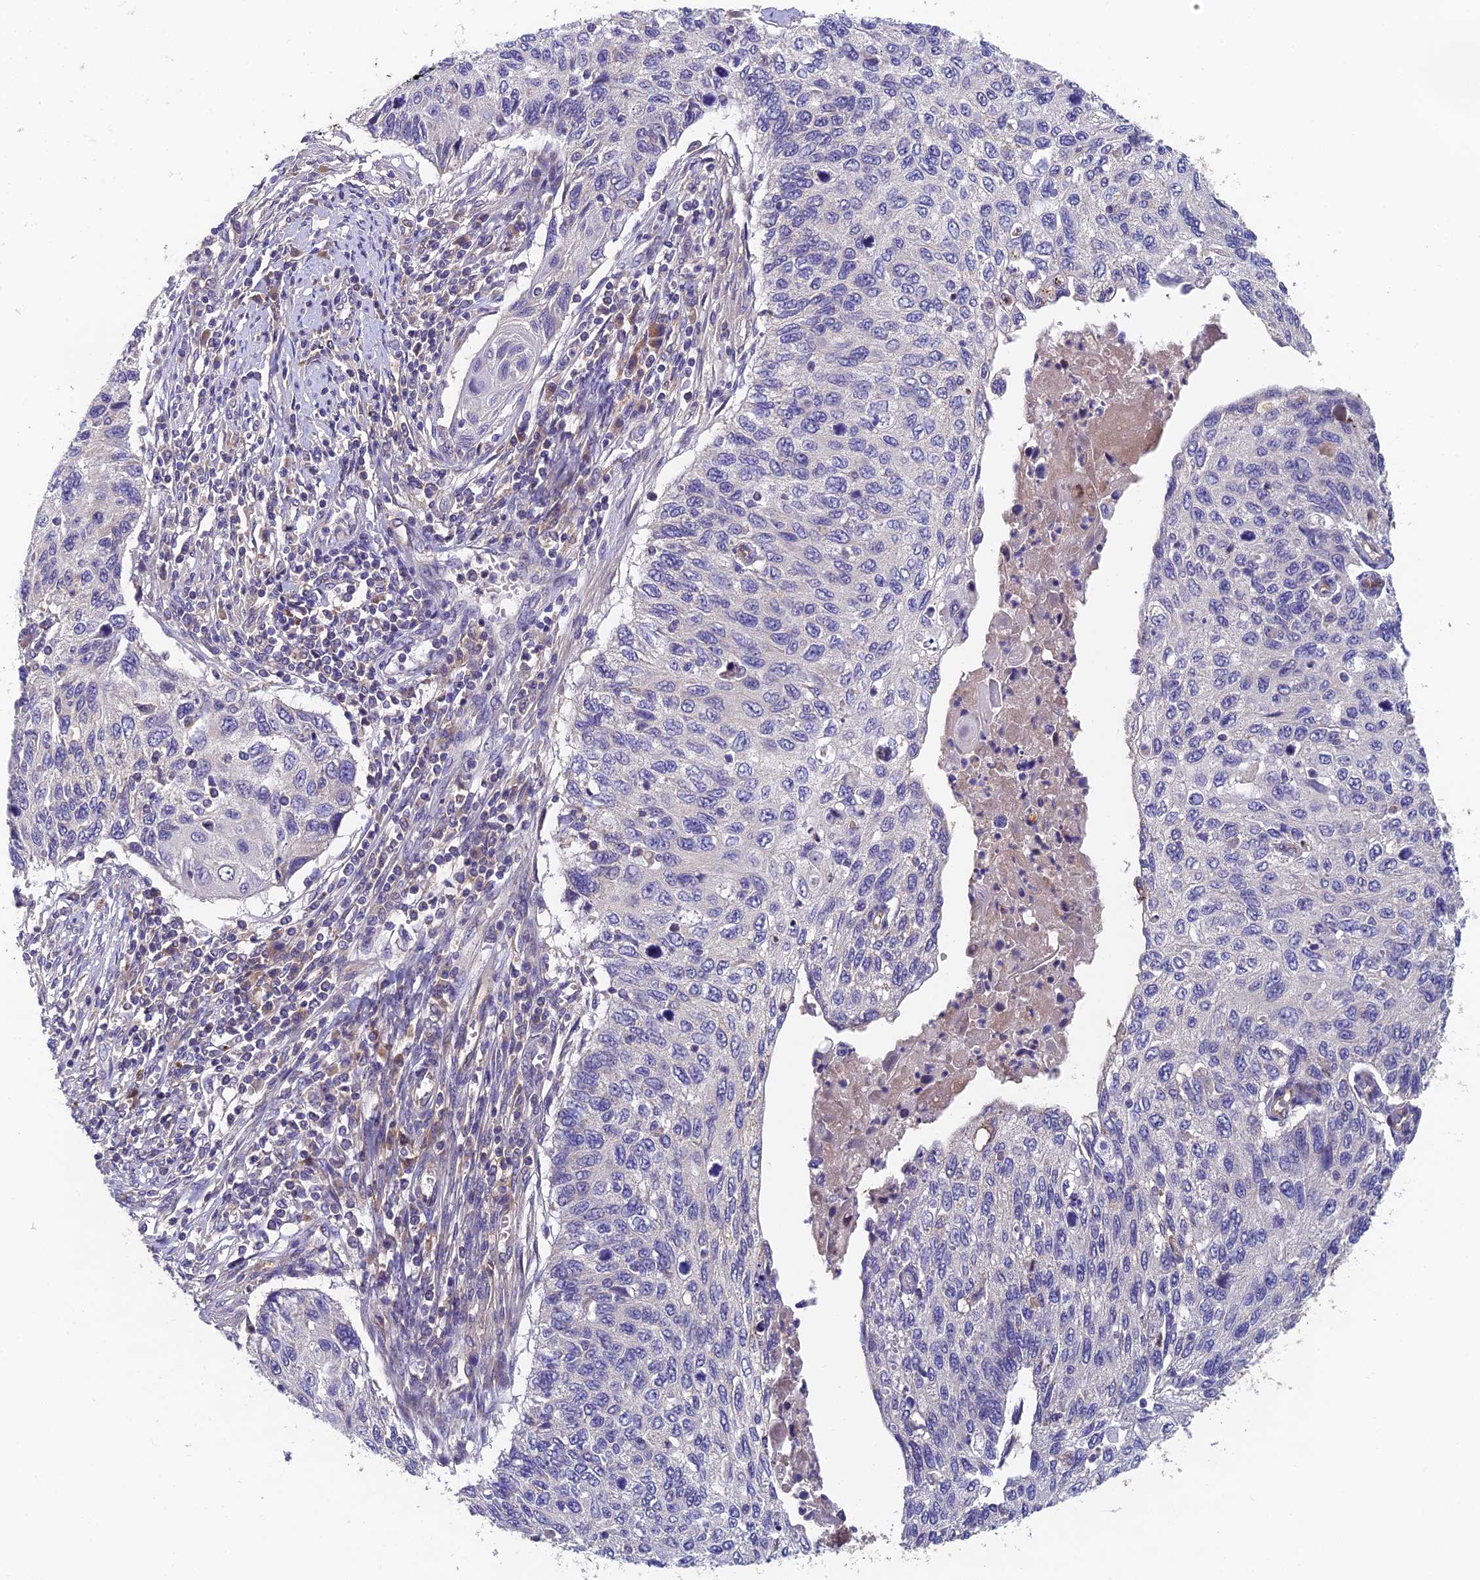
{"staining": {"intensity": "negative", "quantity": "none", "location": "none"}, "tissue": "cervical cancer", "cell_type": "Tumor cells", "image_type": "cancer", "snomed": [{"axis": "morphology", "description": "Squamous cell carcinoma, NOS"}, {"axis": "topography", "description": "Cervix"}], "caption": "The immunohistochemistry image has no significant staining in tumor cells of cervical cancer tissue.", "gene": "ADAMTS13", "patient": {"sex": "female", "age": 70}}